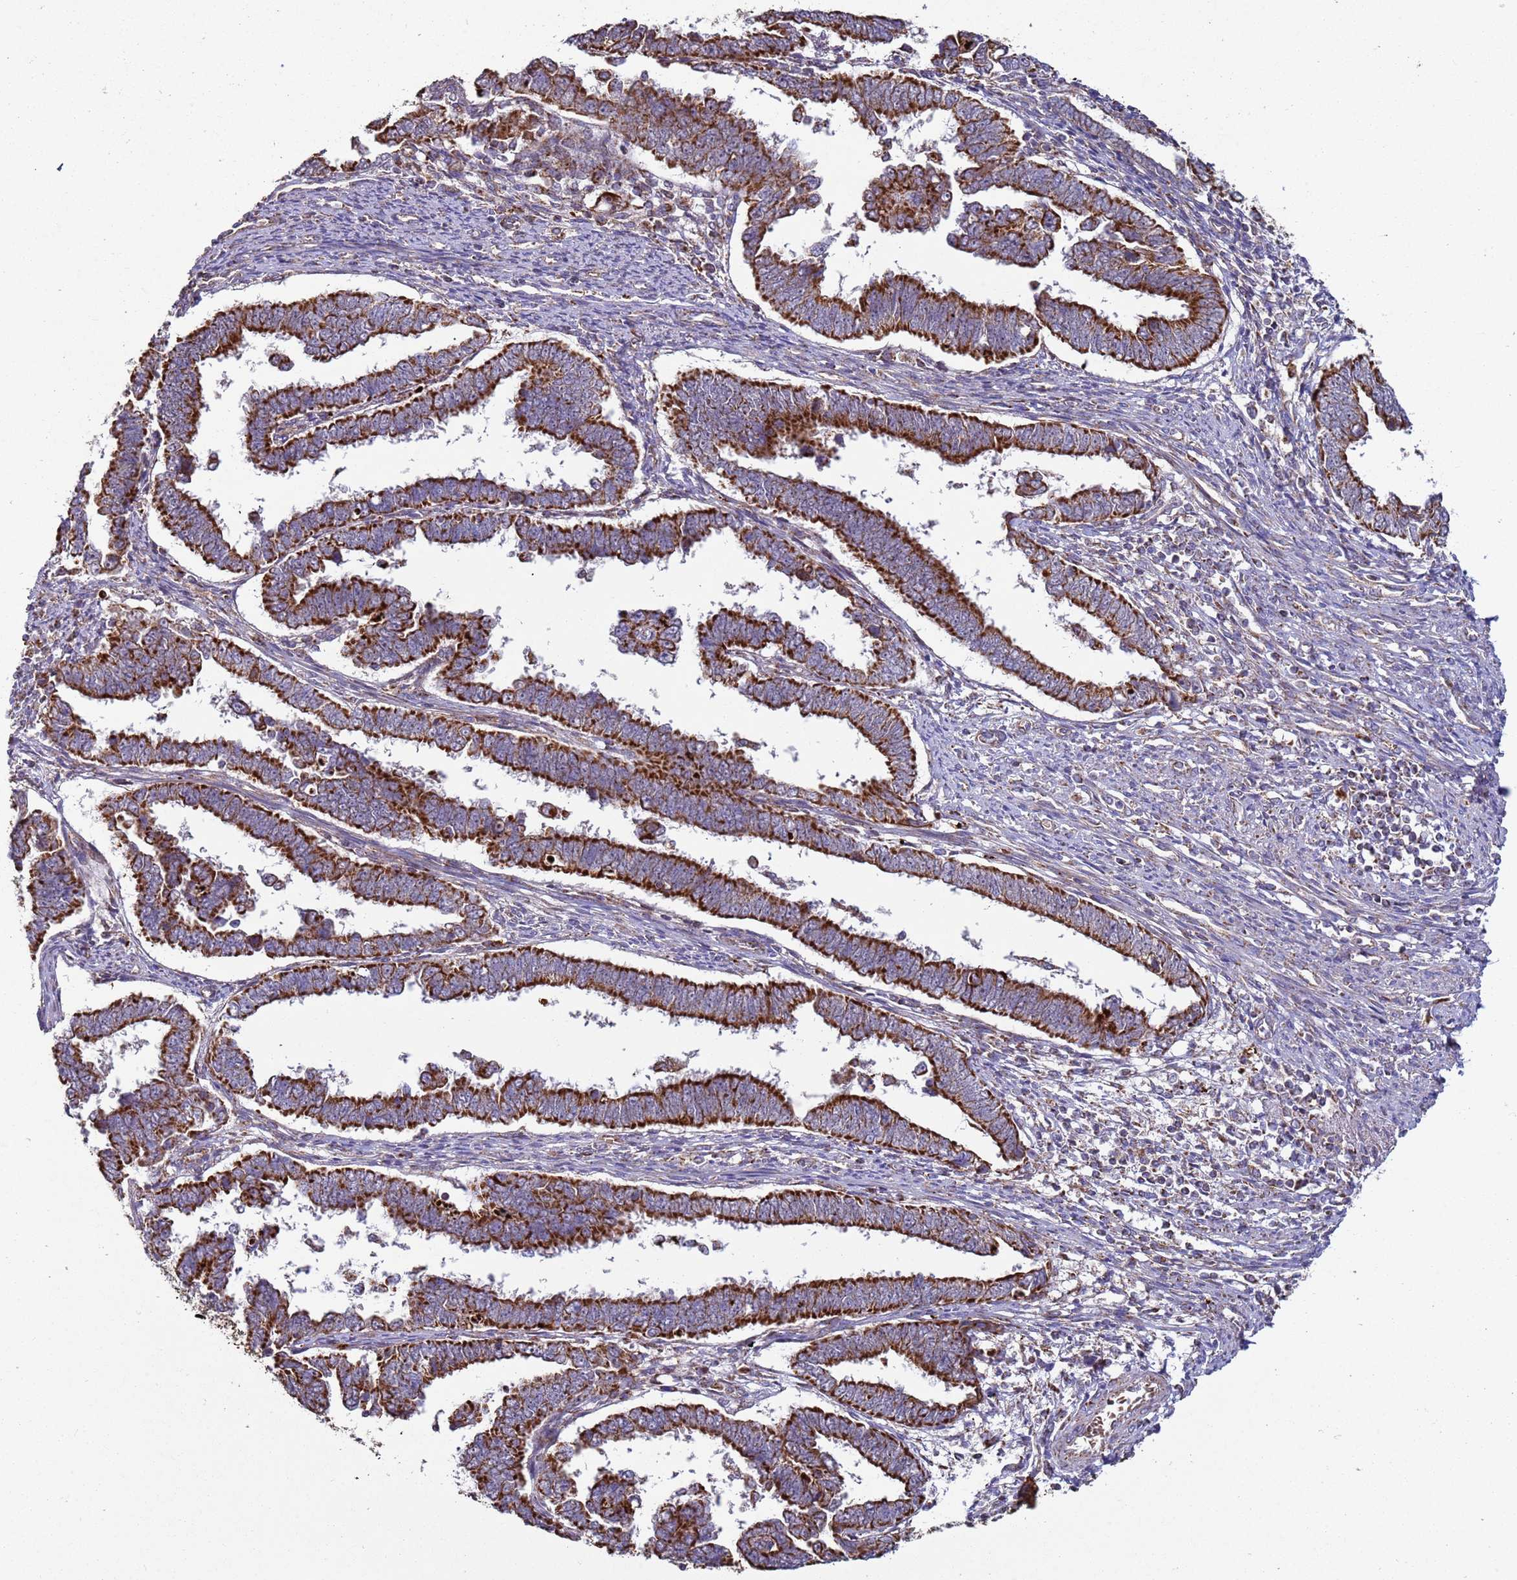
{"staining": {"intensity": "strong", "quantity": ">75%", "location": "cytoplasmic/membranous"}, "tissue": "endometrial cancer", "cell_type": "Tumor cells", "image_type": "cancer", "snomed": [{"axis": "morphology", "description": "Adenocarcinoma, NOS"}, {"axis": "topography", "description": "Endometrium"}], "caption": "Strong cytoplasmic/membranous staining for a protein is present in approximately >75% of tumor cells of endometrial adenocarcinoma using IHC.", "gene": "FBXO33", "patient": {"sex": "female", "age": 75}}